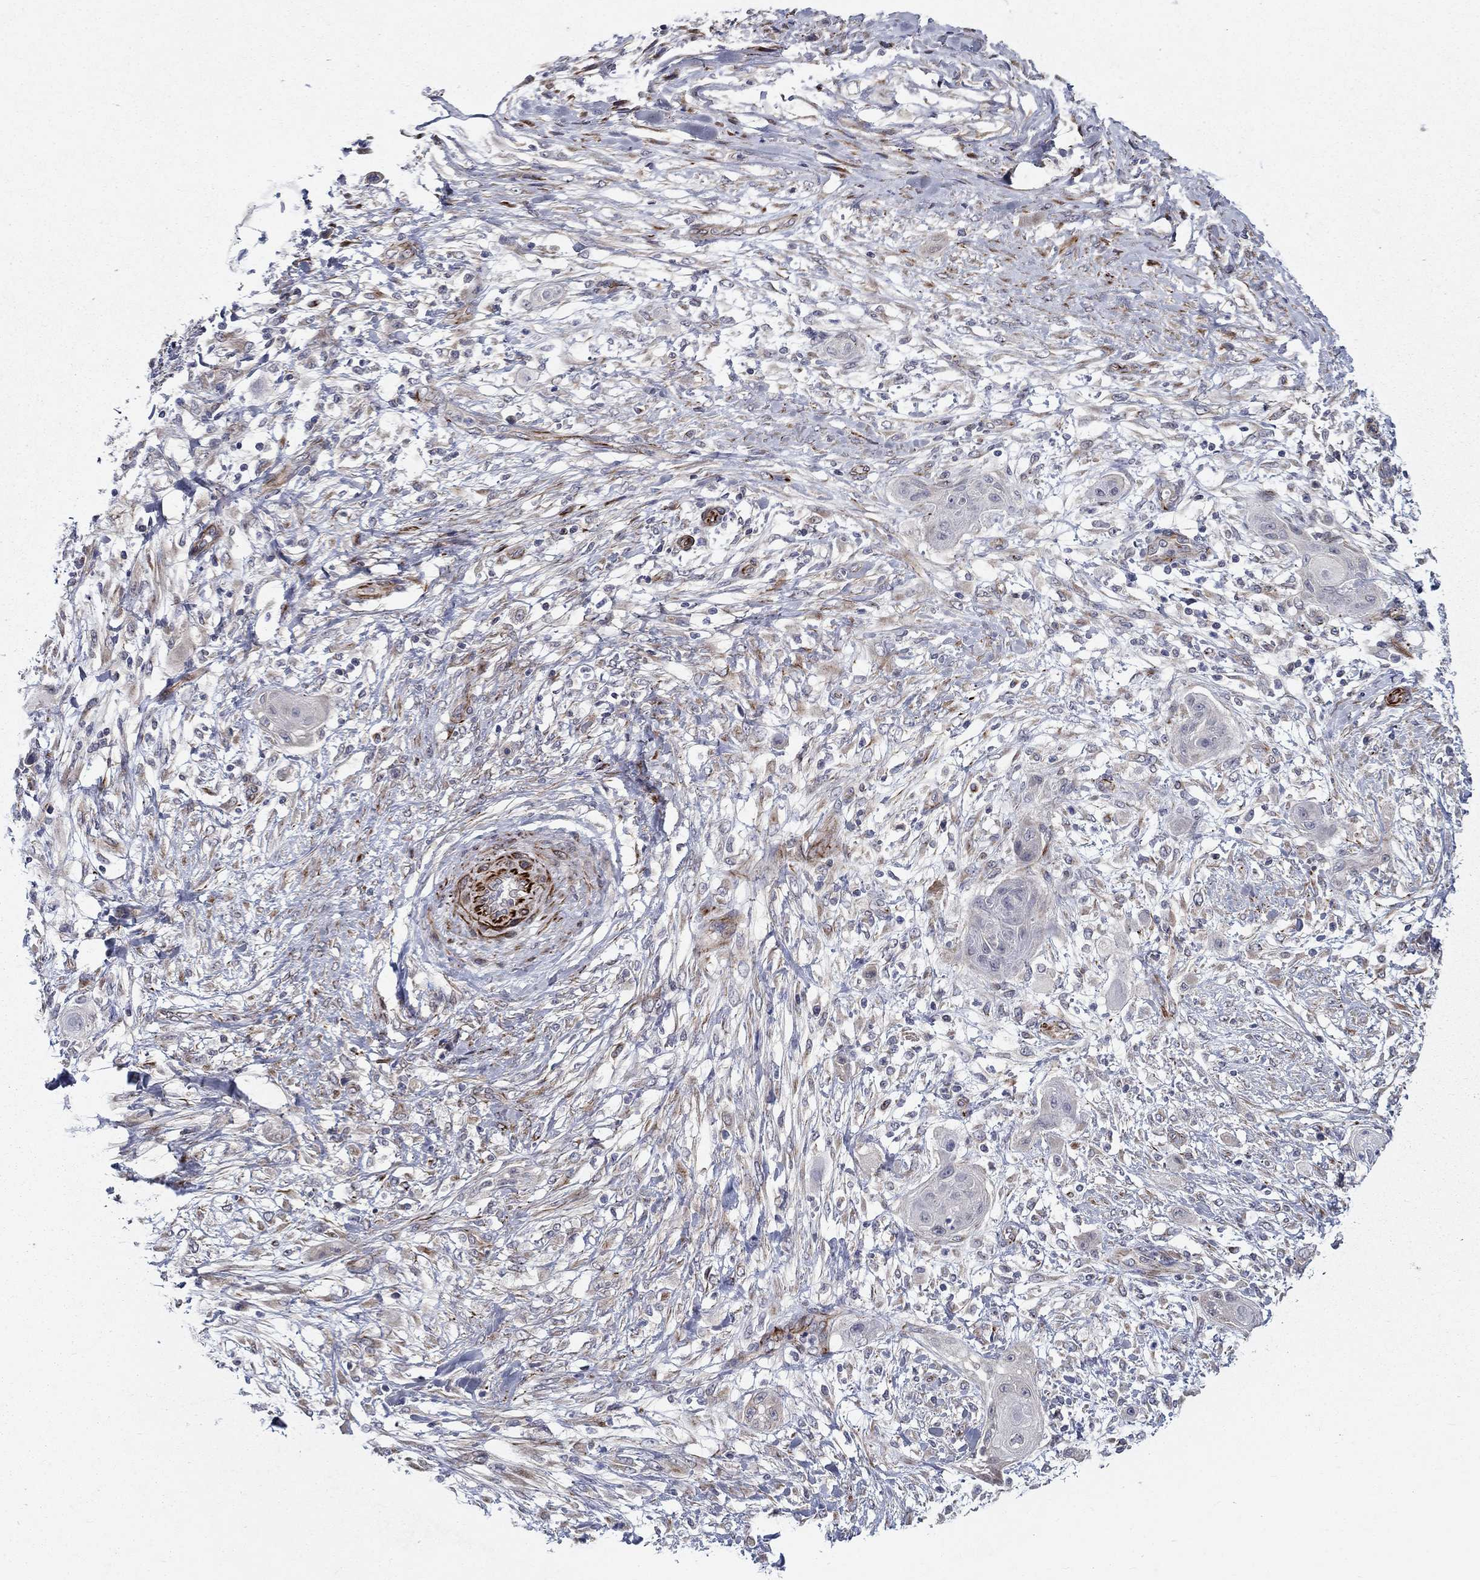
{"staining": {"intensity": "negative", "quantity": "none", "location": "none"}, "tissue": "skin cancer", "cell_type": "Tumor cells", "image_type": "cancer", "snomed": [{"axis": "morphology", "description": "Squamous cell carcinoma, NOS"}, {"axis": "topography", "description": "Skin"}], "caption": "DAB immunohistochemical staining of human skin squamous cell carcinoma shows no significant expression in tumor cells.", "gene": "LACTB2", "patient": {"sex": "male", "age": 62}}